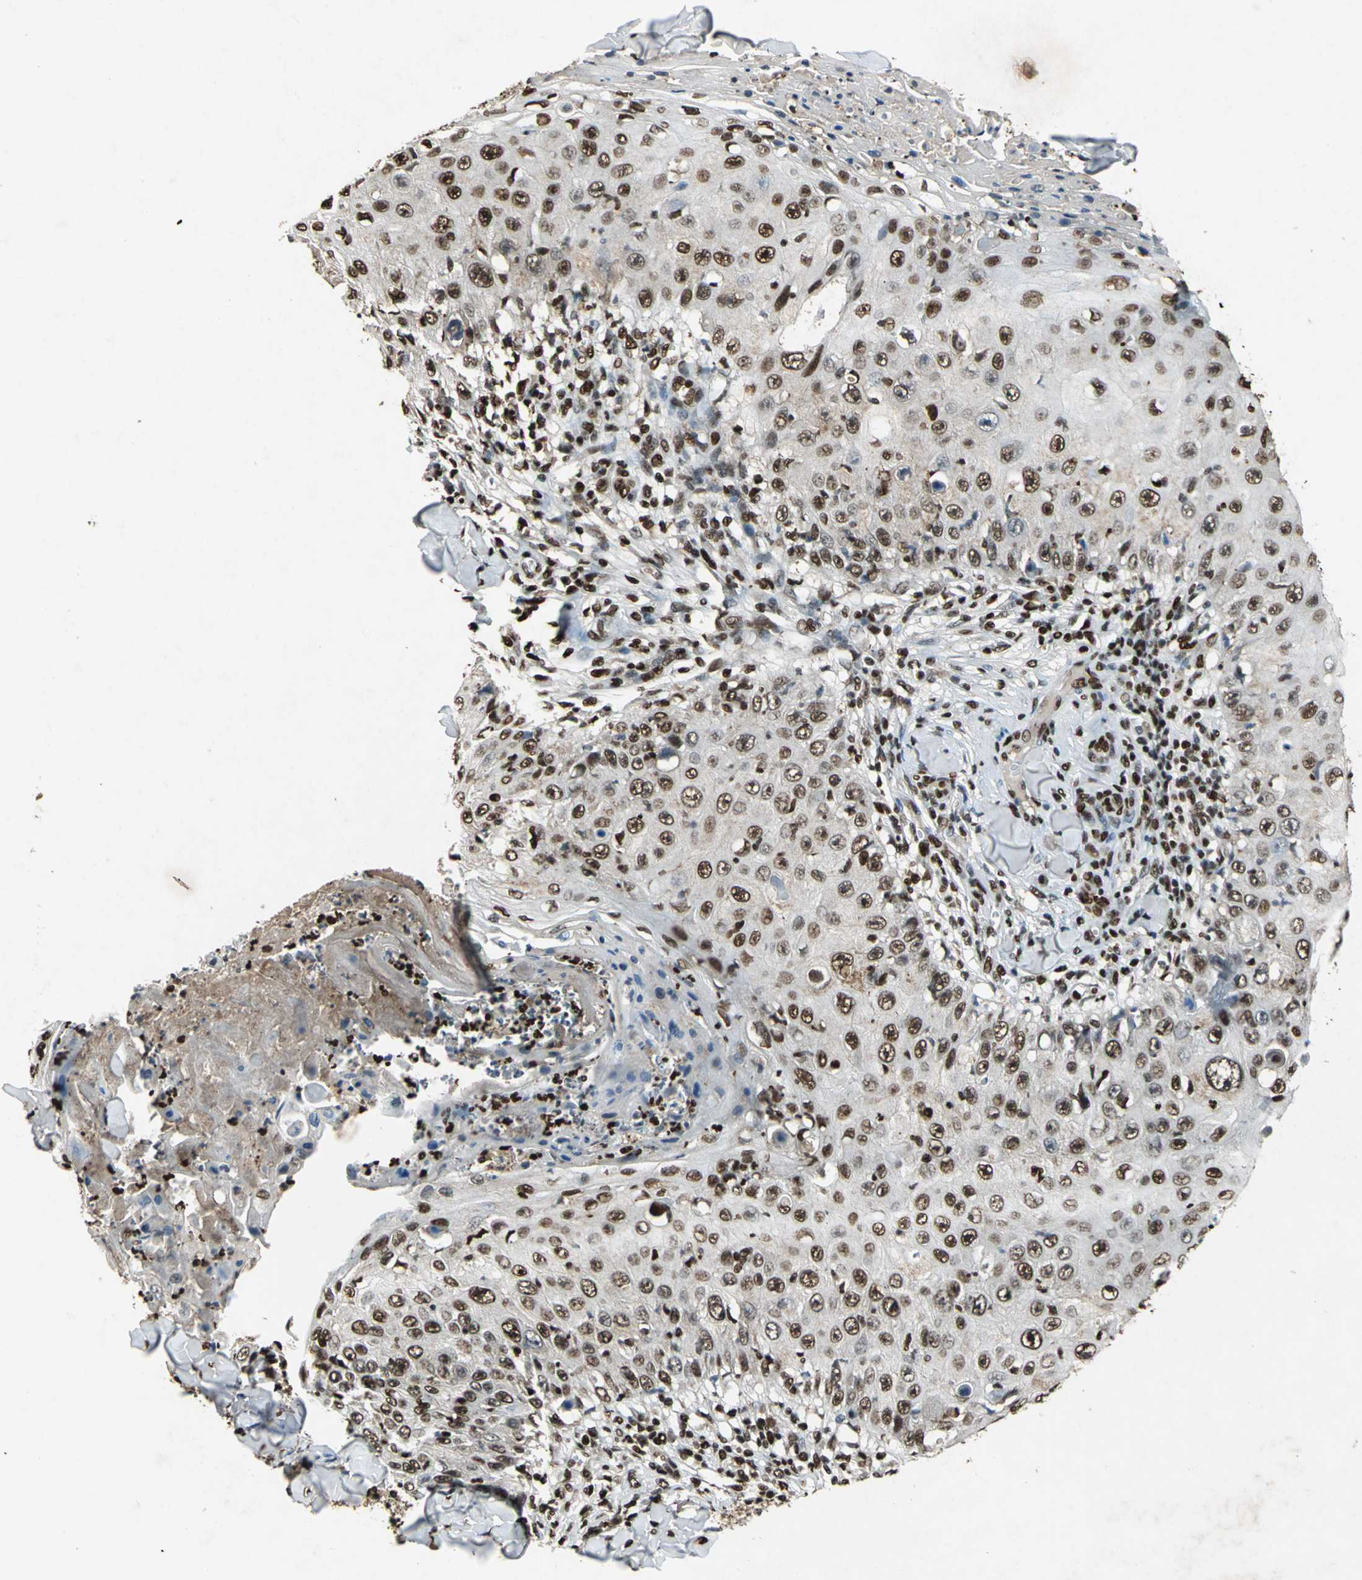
{"staining": {"intensity": "strong", "quantity": ">75%", "location": "nuclear"}, "tissue": "skin cancer", "cell_type": "Tumor cells", "image_type": "cancer", "snomed": [{"axis": "morphology", "description": "Squamous cell carcinoma, NOS"}, {"axis": "topography", "description": "Skin"}], "caption": "The photomicrograph shows immunohistochemical staining of skin squamous cell carcinoma. There is strong nuclear staining is identified in about >75% of tumor cells.", "gene": "ANP32A", "patient": {"sex": "male", "age": 86}}